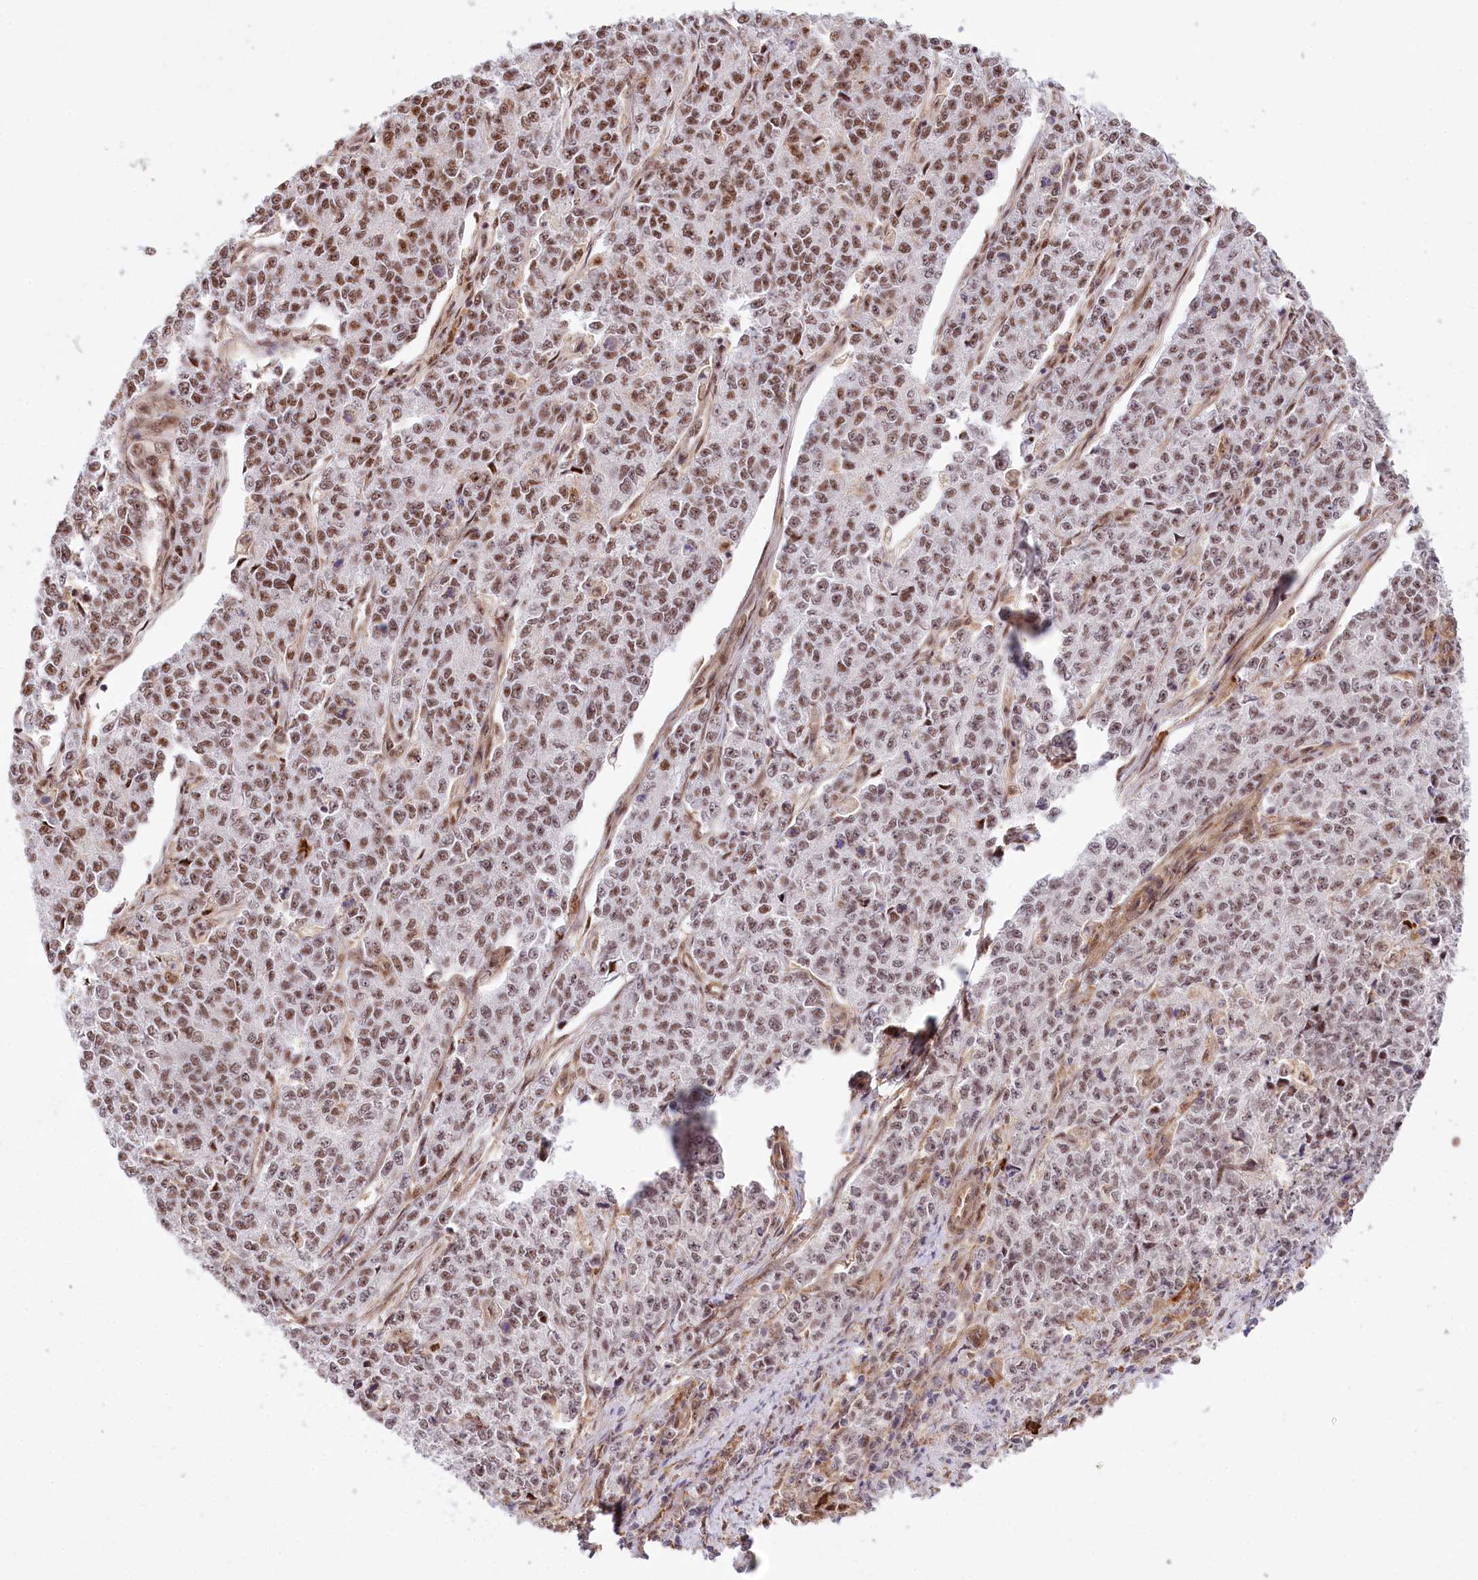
{"staining": {"intensity": "moderate", "quantity": ">75%", "location": "nuclear"}, "tissue": "endometrial cancer", "cell_type": "Tumor cells", "image_type": "cancer", "snomed": [{"axis": "morphology", "description": "Adenocarcinoma, NOS"}, {"axis": "topography", "description": "Endometrium"}], "caption": "DAB immunohistochemical staining of adenocarcinoma (endometrial) shows moderate nuclear protein positivity in about >75% of tumor cells. The protein is shown in brown color, while the nuclei are stained blue.", "gene": "TUBGCP2", "patient": {"sex": "female", "age": 50}}